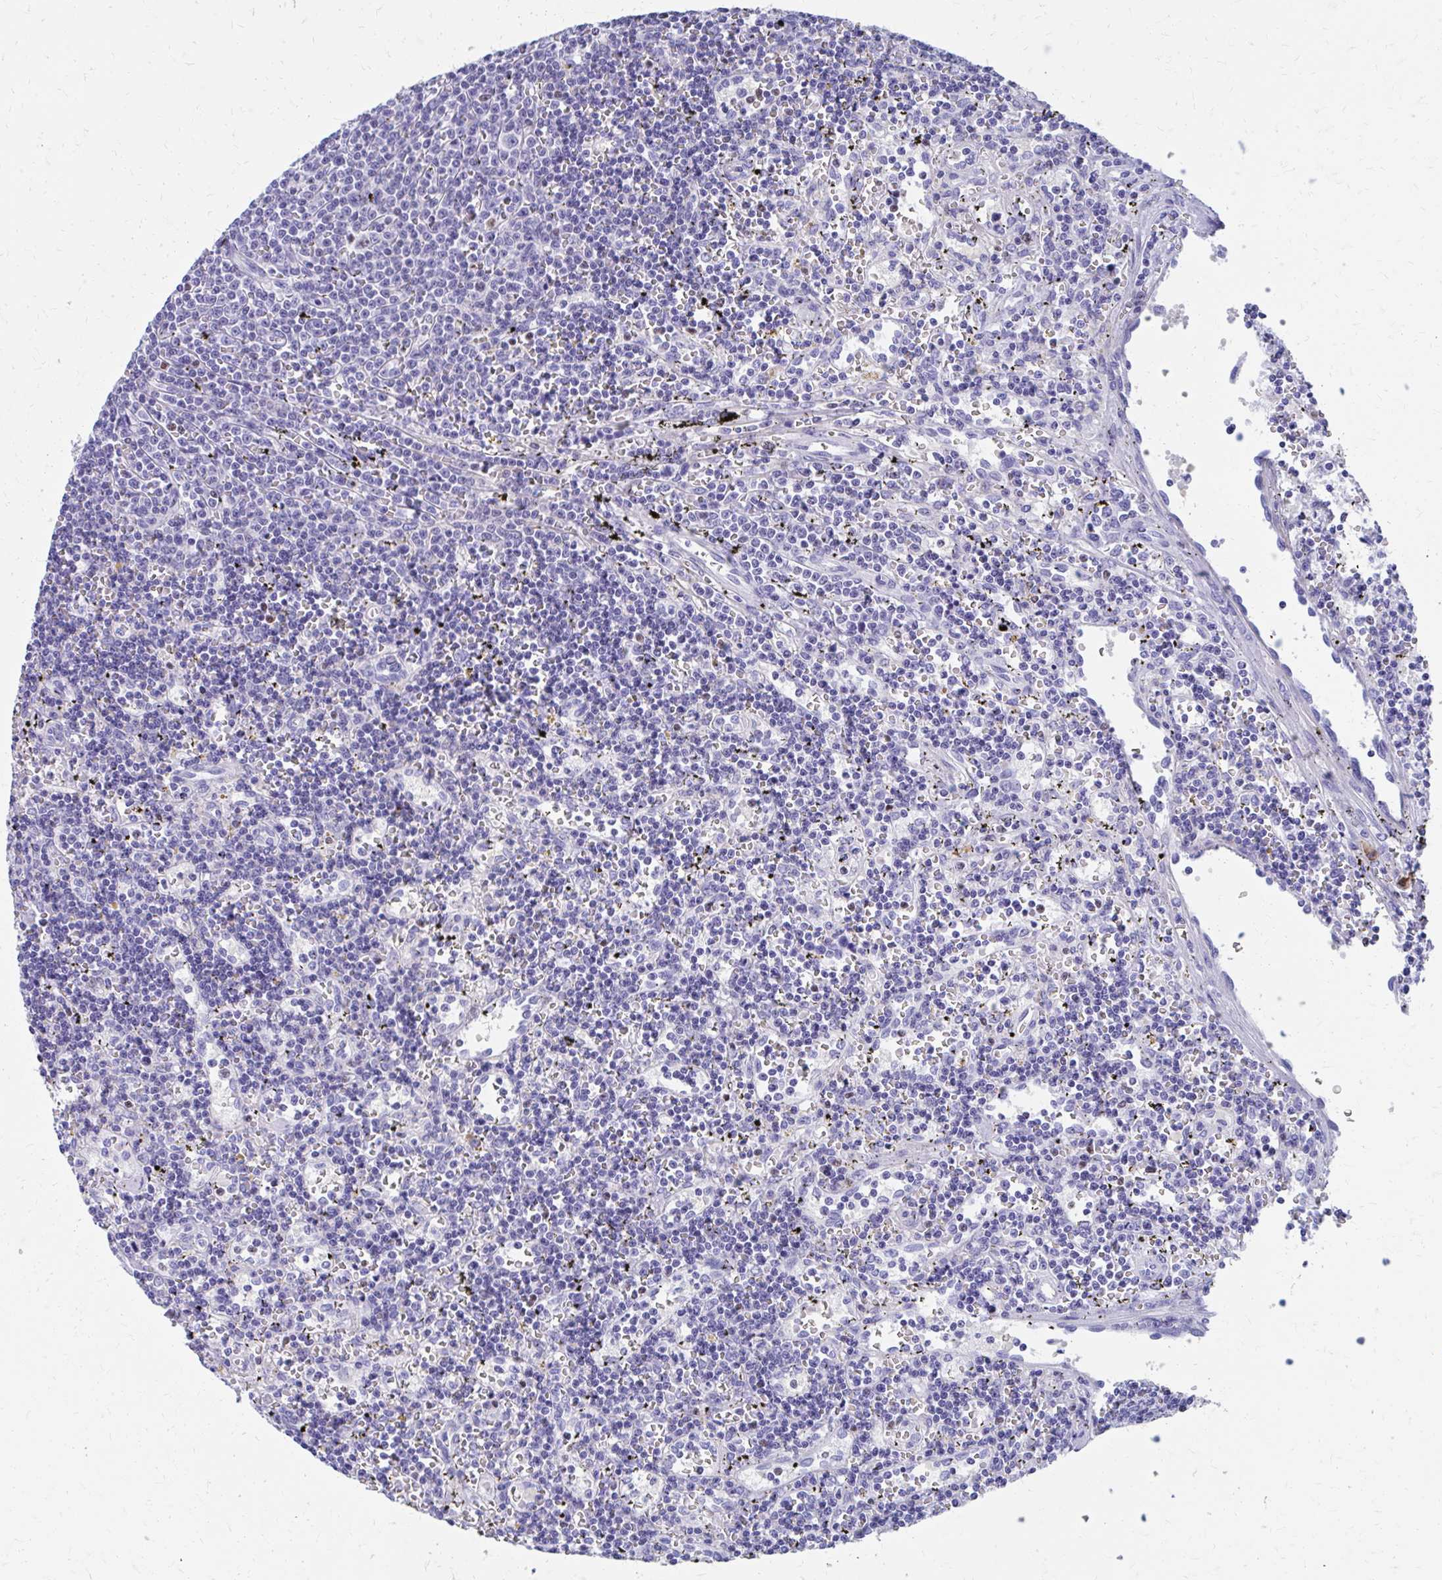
{"staining": {"intensity": "negative", "quantity": "none", "location": "none"}, "tissue": "lymphoma", "cell_type": "Tumor cells", "image_type": "cancer", "snomed": [{"axis": "morphology", "description": "Malignant lymphoma, non-Hodgkin's type, Low grade"}, {"axis": "topography", "description": "Spleen"}], "caption": "A histopathology image of low-grade malignant lymphoma, non-Hodgkin's type stained for a protein demonstrates no brown staining in tumor cells. The staining was performed using DAB to visualize the protein expression in brown, while the nuclei were stained in blue with hematoxylin (Magnification: 20x).", "gene": "RUNX3", "patient": {"sex": "male", "age": 60}}